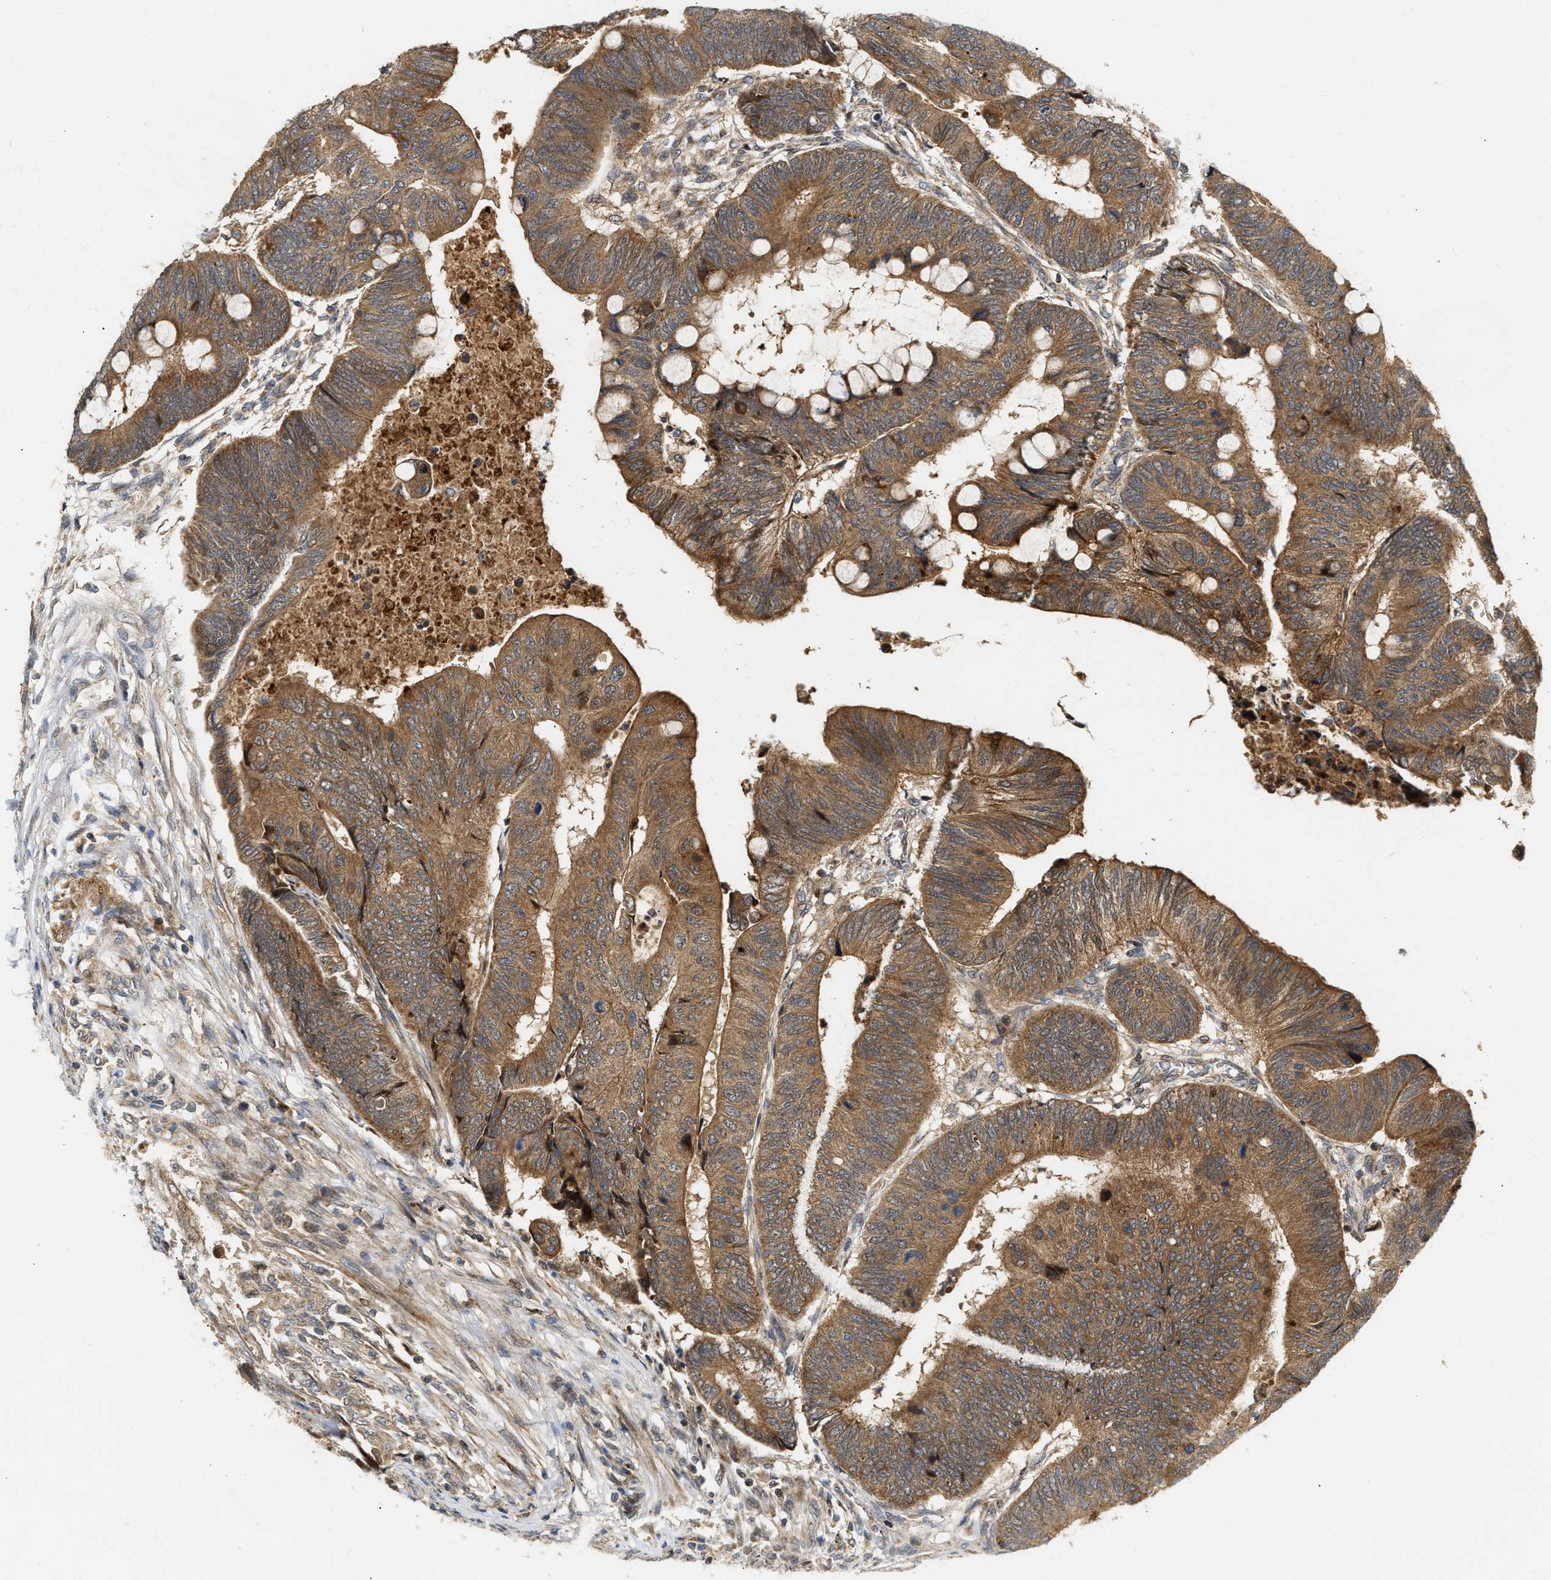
{"staining": {"intensity": "moderate", "quantity": ">75%", "location": "cytoplasmic/membranous"}, "tissue": "colorectal cancer", "cell_type": "Tumor cells", "image_type": "cancer", "snomed": [{"axis": "morphology", "description": "Normal tissue, NOS"}, {"axis": "morphology", "description": "Adenocarcinoma, NOS"}, {"axis": "topography", "description": "Rectum"}, {"axis": "topography", "description": "Peripheral nerve tissue"}], "caption": "Protein expression analysis of colorectal cancer shows moderate cytoplasmic/membranous staining in approximately >75% of tumor cells.", "gene": "EXTL2", "patient": {"sex": "male", "age": 92}}